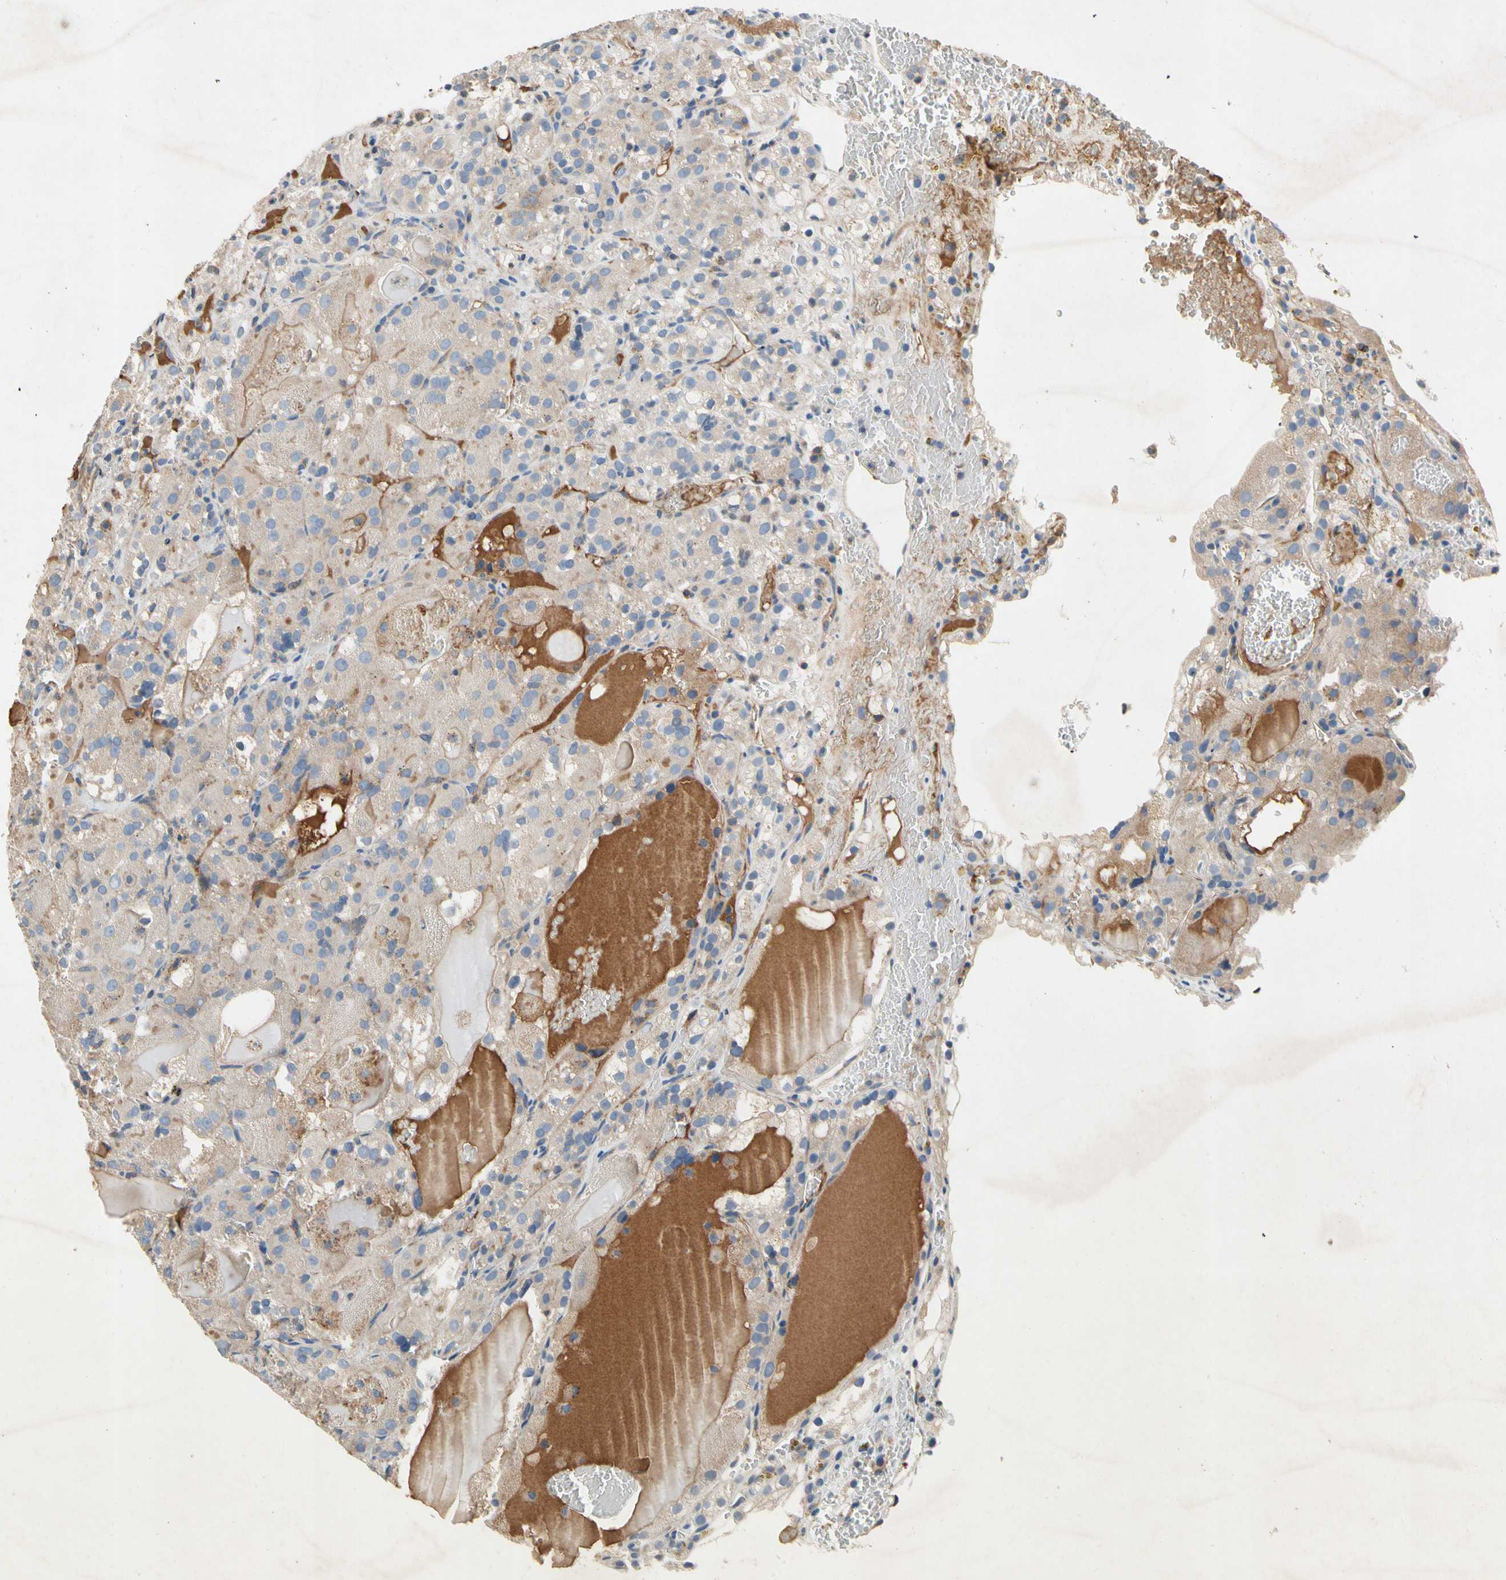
{"staining": {"intensity": "weak", "quantity": "25%-75%", "location": "cytoplasmic/membranous"}, "tissue": "renal cancer", "cell_type": "Tumor cells", "image_type": "cancer", "snomed": [{"axis": "morphology", "description": "Normal tissue, NOS"}, {"axis": "morphology", "description": "Adenocarcinoma, NOS"}, {"axis": "topography", "description": "Kidney"}], "caption": "Human renal cancer stained with a brown dye displays weak cytoplasmic/membranous positive expression in approximately 25%-75% of tumor cells.", "gene": "NDFIP2", "patient": {"sex": "male", "age": 61}}